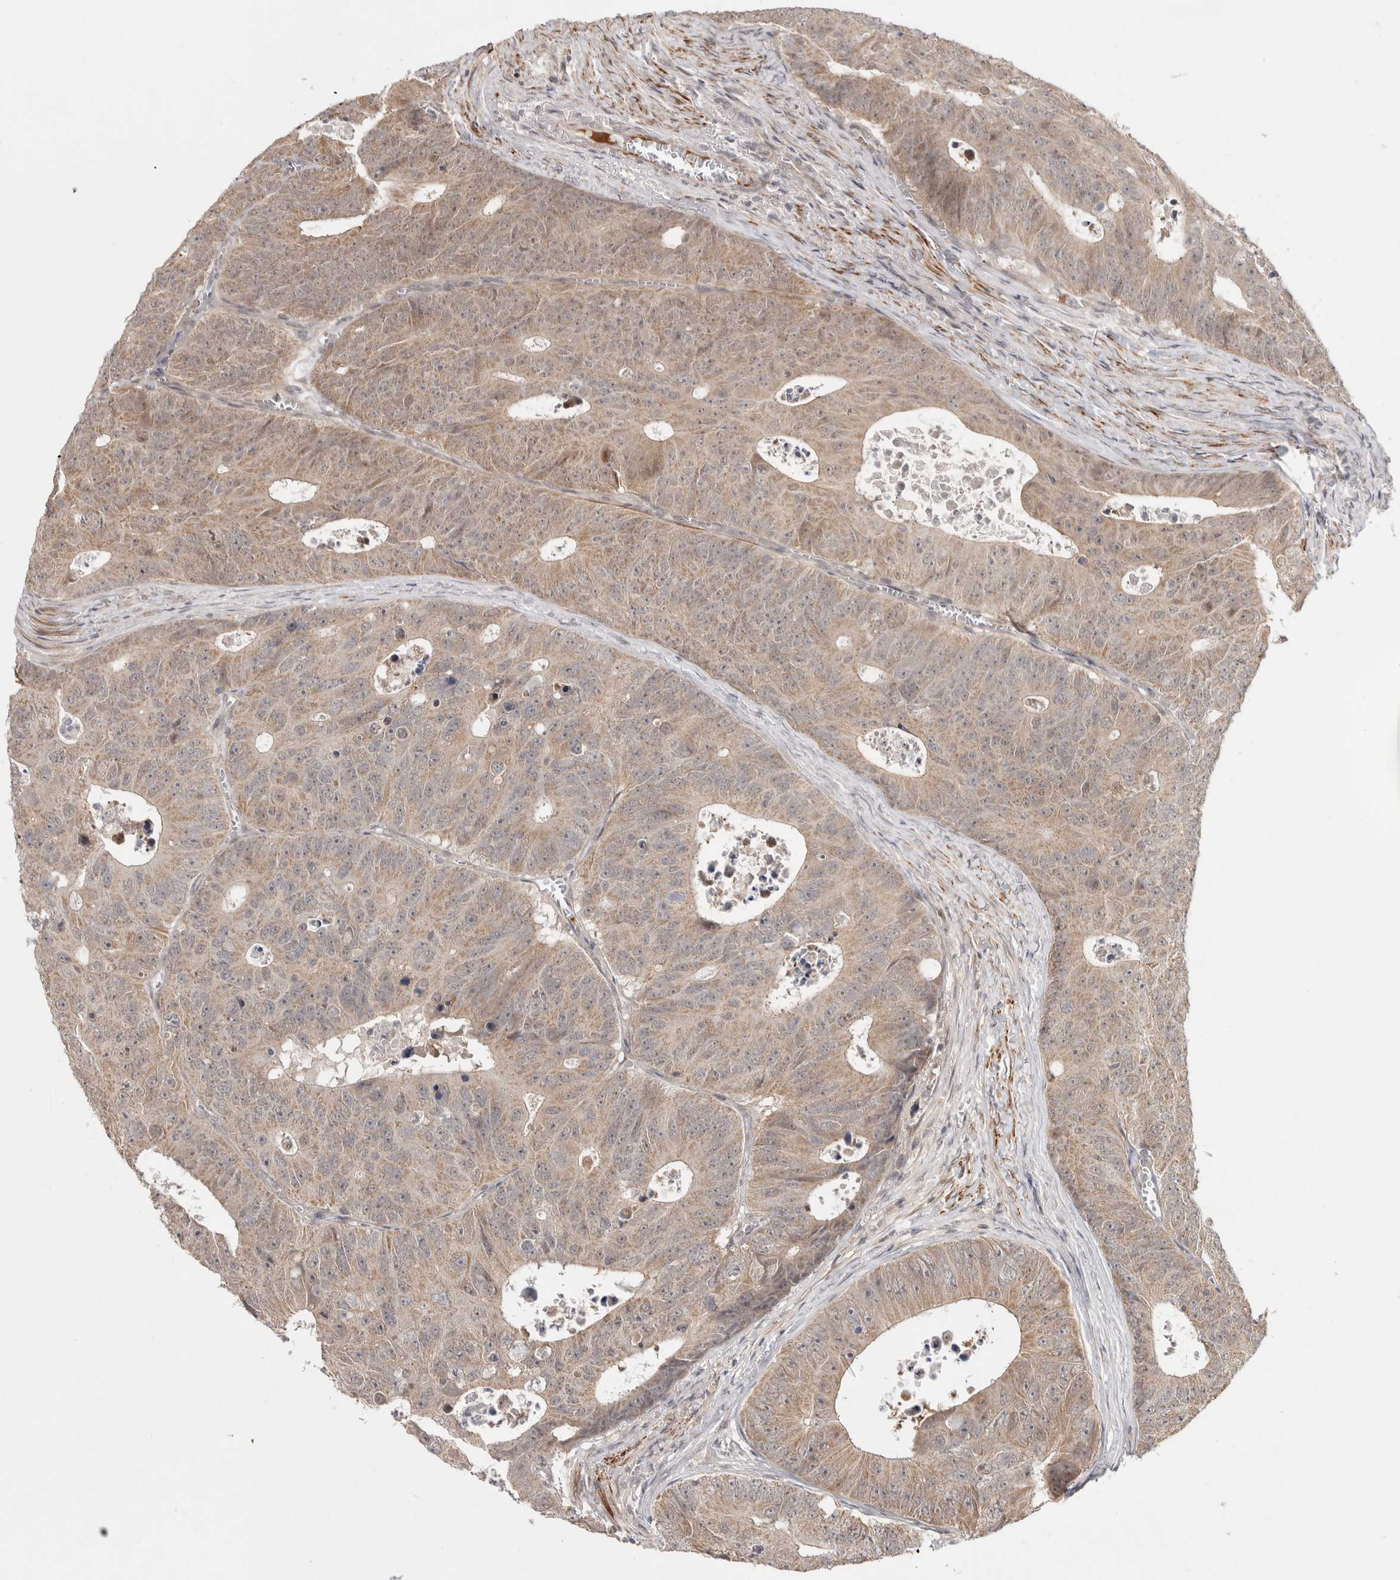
{"staining": {"intensity": "moderate", "quantity": ">75%", "location": "cytoplasmic/membranous"}, "tissue": "colorectal cancer", "cell_type": "Tumor cells", "image_type": "cancer", "snomed": [{"axis": "morphology", "description": "Adenocarcinoma, NOS"}, {"axis": "topography", "description": "Colon"}], "caption": "Colorectal cancer stained for a protein (brown) exhibits moderate cytoplasmic/membranous positive expression in approximately >75% of tumor cells.", "gene": "ZNF318", "patient": {"sex": "male", "age": 87}}